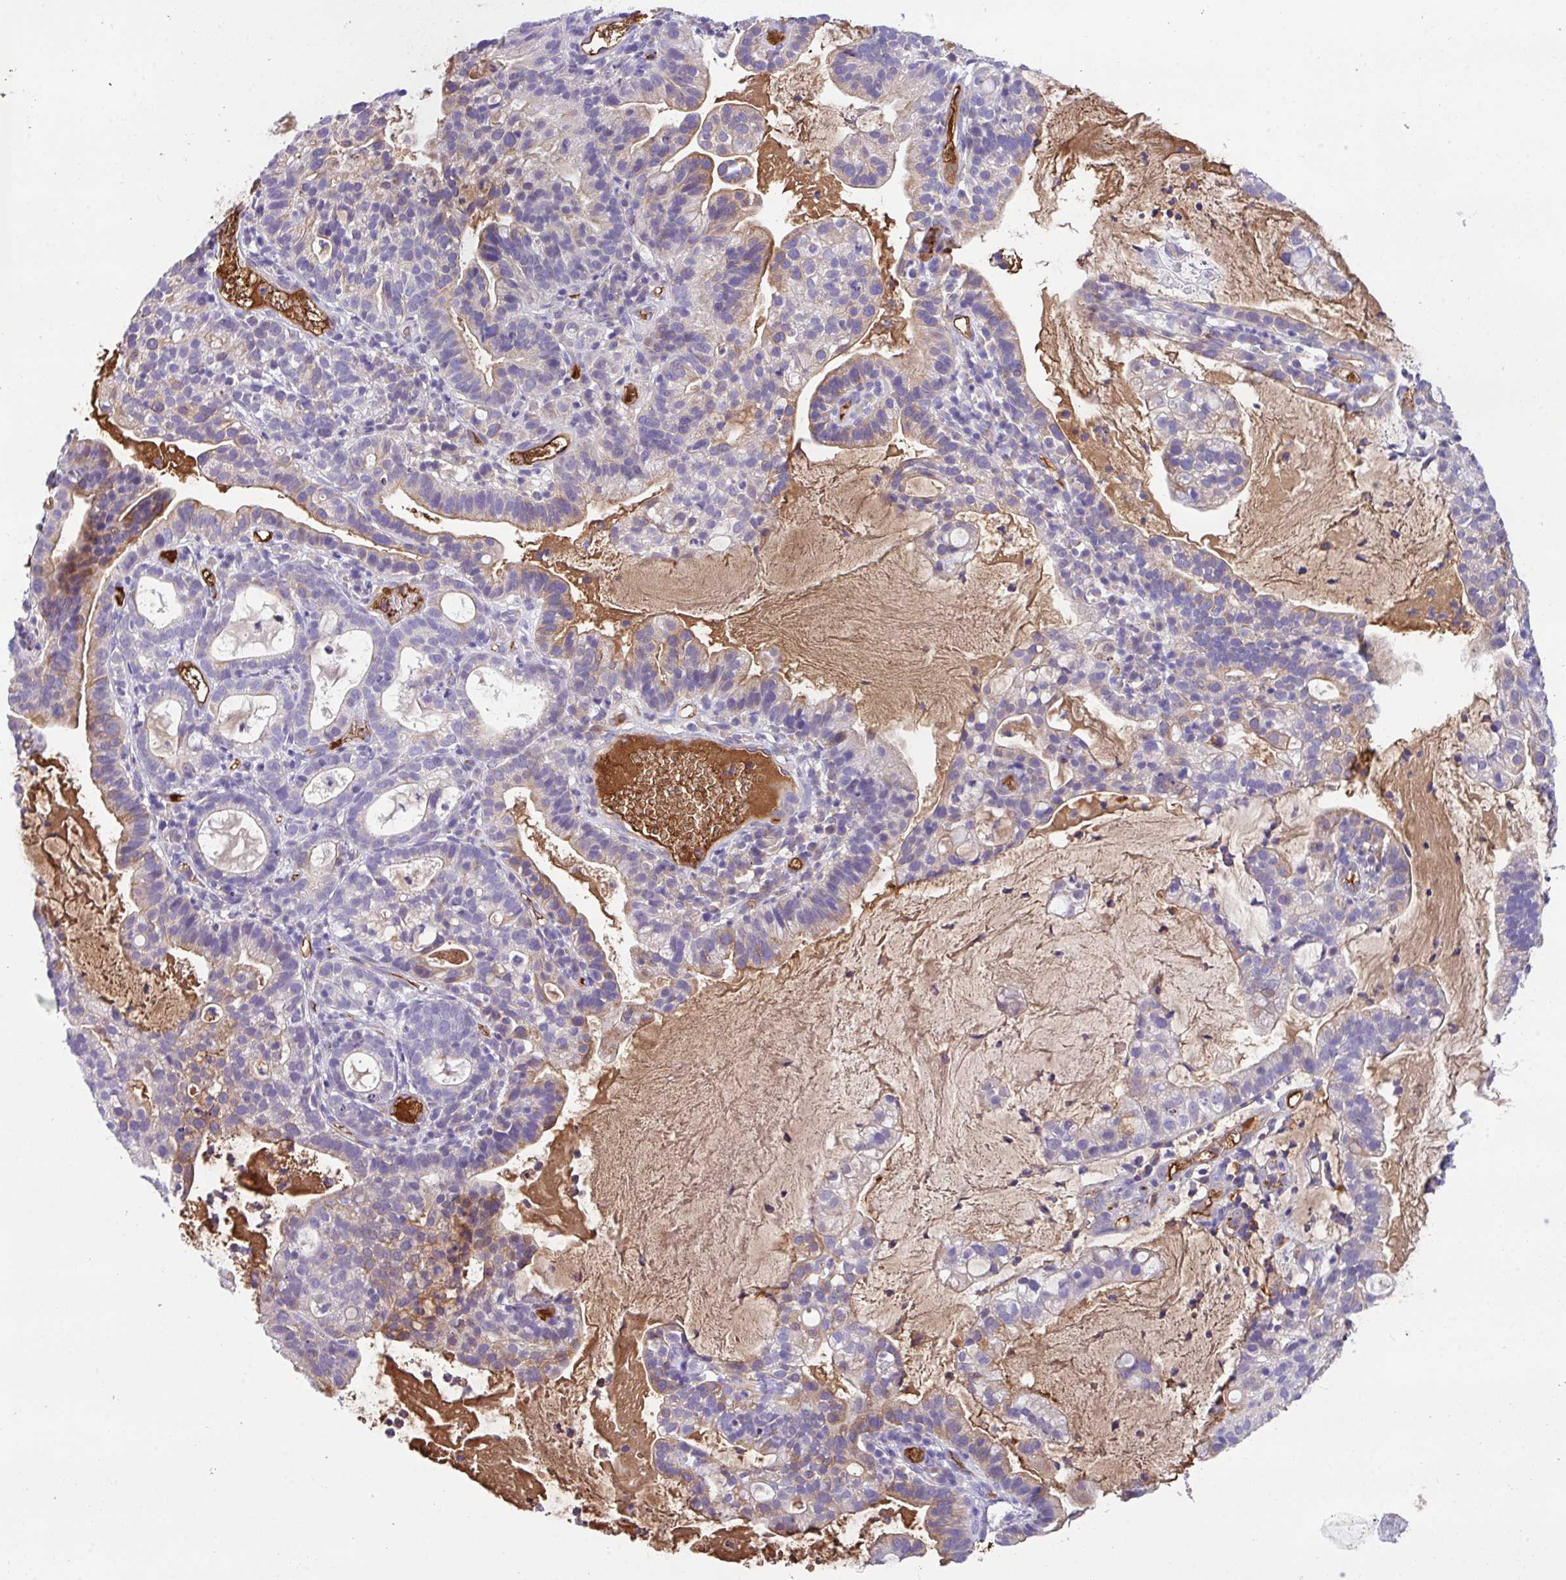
{"staining": {"intensity": "weak", "quantity": "<25%", "location": "cytoplasmic/membranous"}, "tissue": "cervical cancer", "cell_type": "Tumor cells", "image_type": "cancer", "snomed": [{"axis": "morphology", "description": "Adenocarcinoma, NOS"}, {"axis": "topography", "description": "Cervix"}], "caption": "Tumor cells show no significant expression in cervical cancer (adenocarcinoma).", "gene": "DNAL1", "patient": {"sex": "female", "age": 41}}